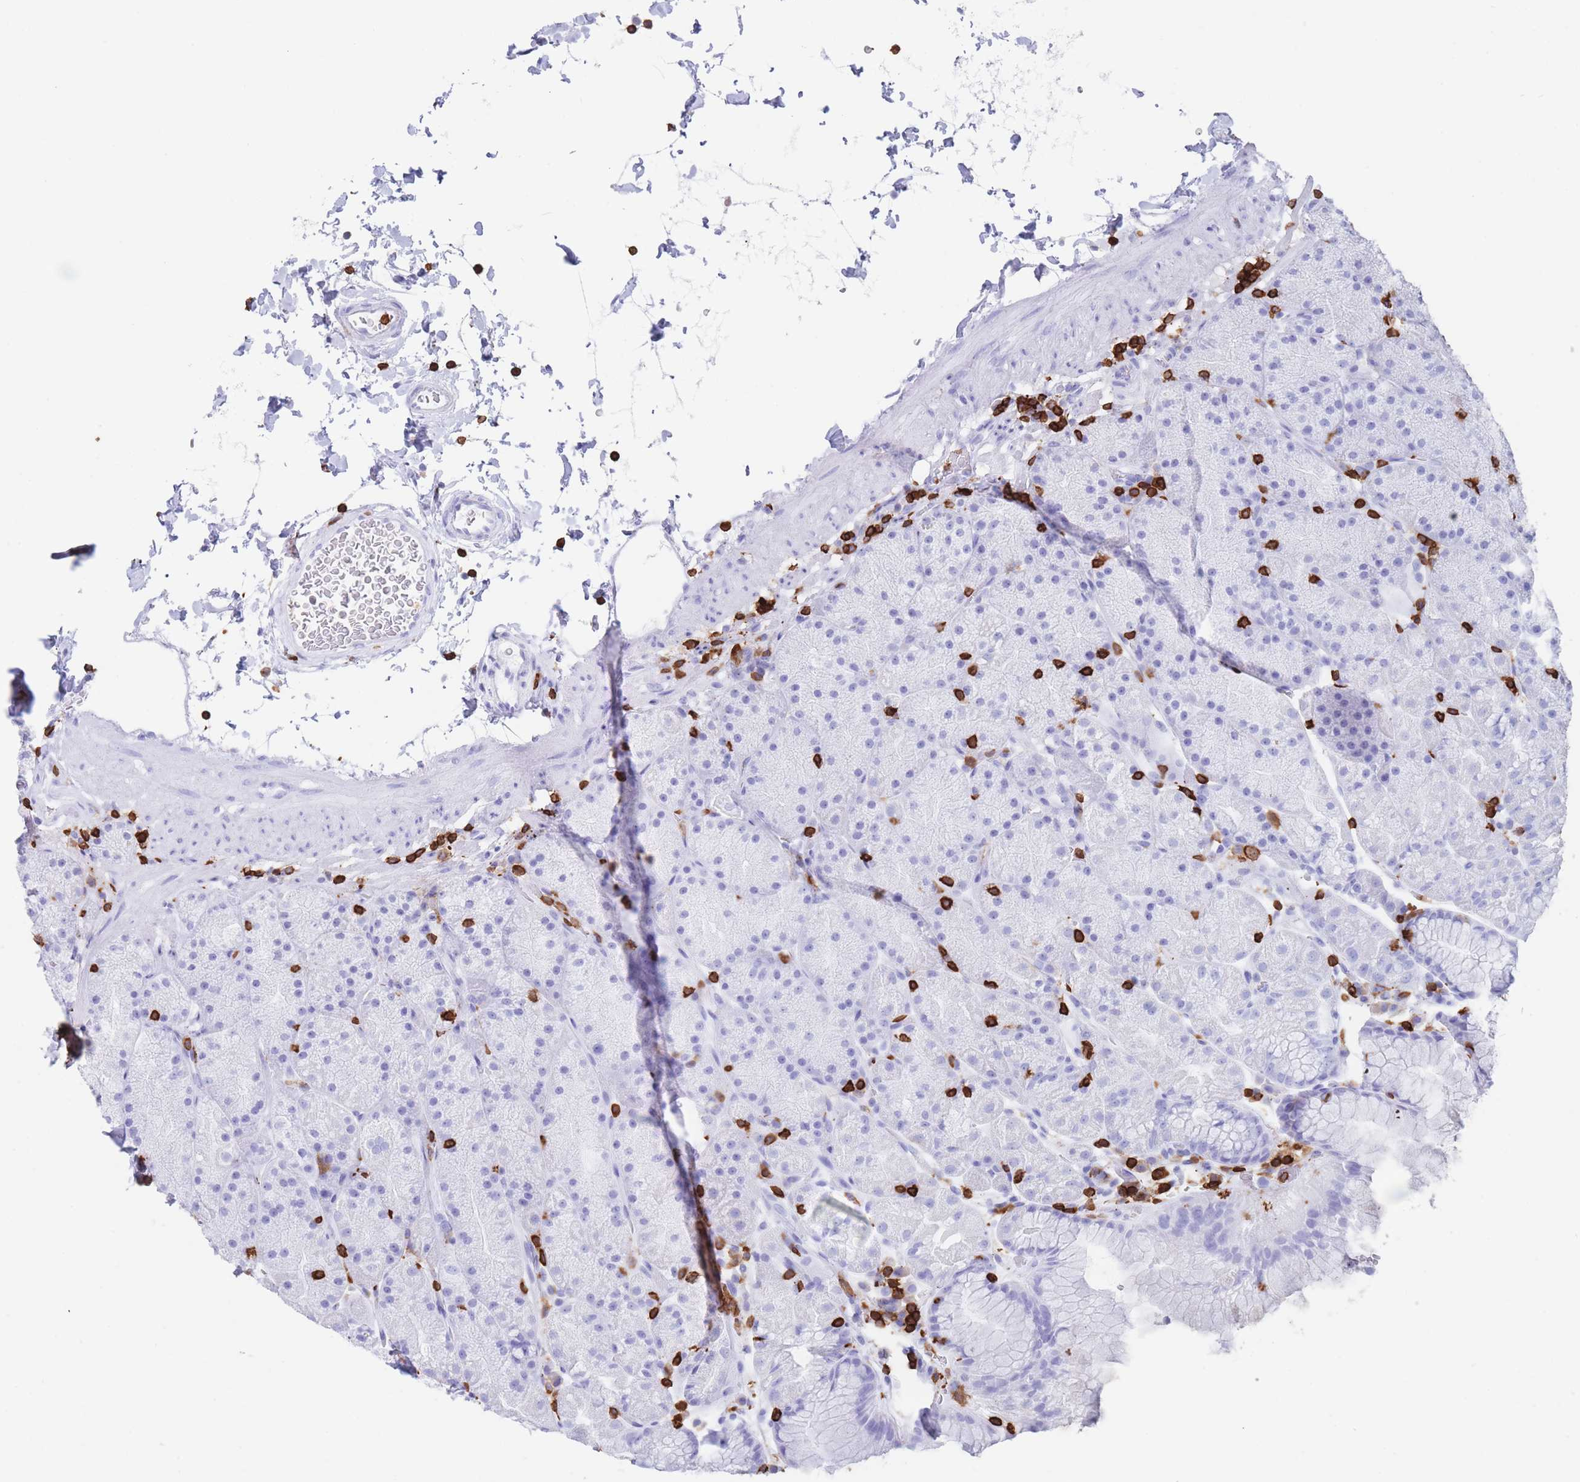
{"staining": {"intensity": "negative", "quantity": "none", "location": "none"}, "tissue": "stomach", "cell_type": "Glandular cells", "image_type": "normal", "snomed": [{"axis": "morphology", "description": "Normal tissue, NOS"}, {"axis": "topography", "description": "Stomach, upper"}, {"axis": "topography", "description": "Stomach, lower"}], "caption": "This image is of unremarkable stomach stained with immunohistochemistry (IHC) to label a protein in brown with the nuclei are counter-stained blue. There is no positivity in glandular cells. The staining was performed using DAB to visualize the protein expression in brown, while the nuclei were stained in blue with hematoxylin (Magnification: 20x).", "gene": "CORO1A", "patient": {"sex": "male", "age": 67}}